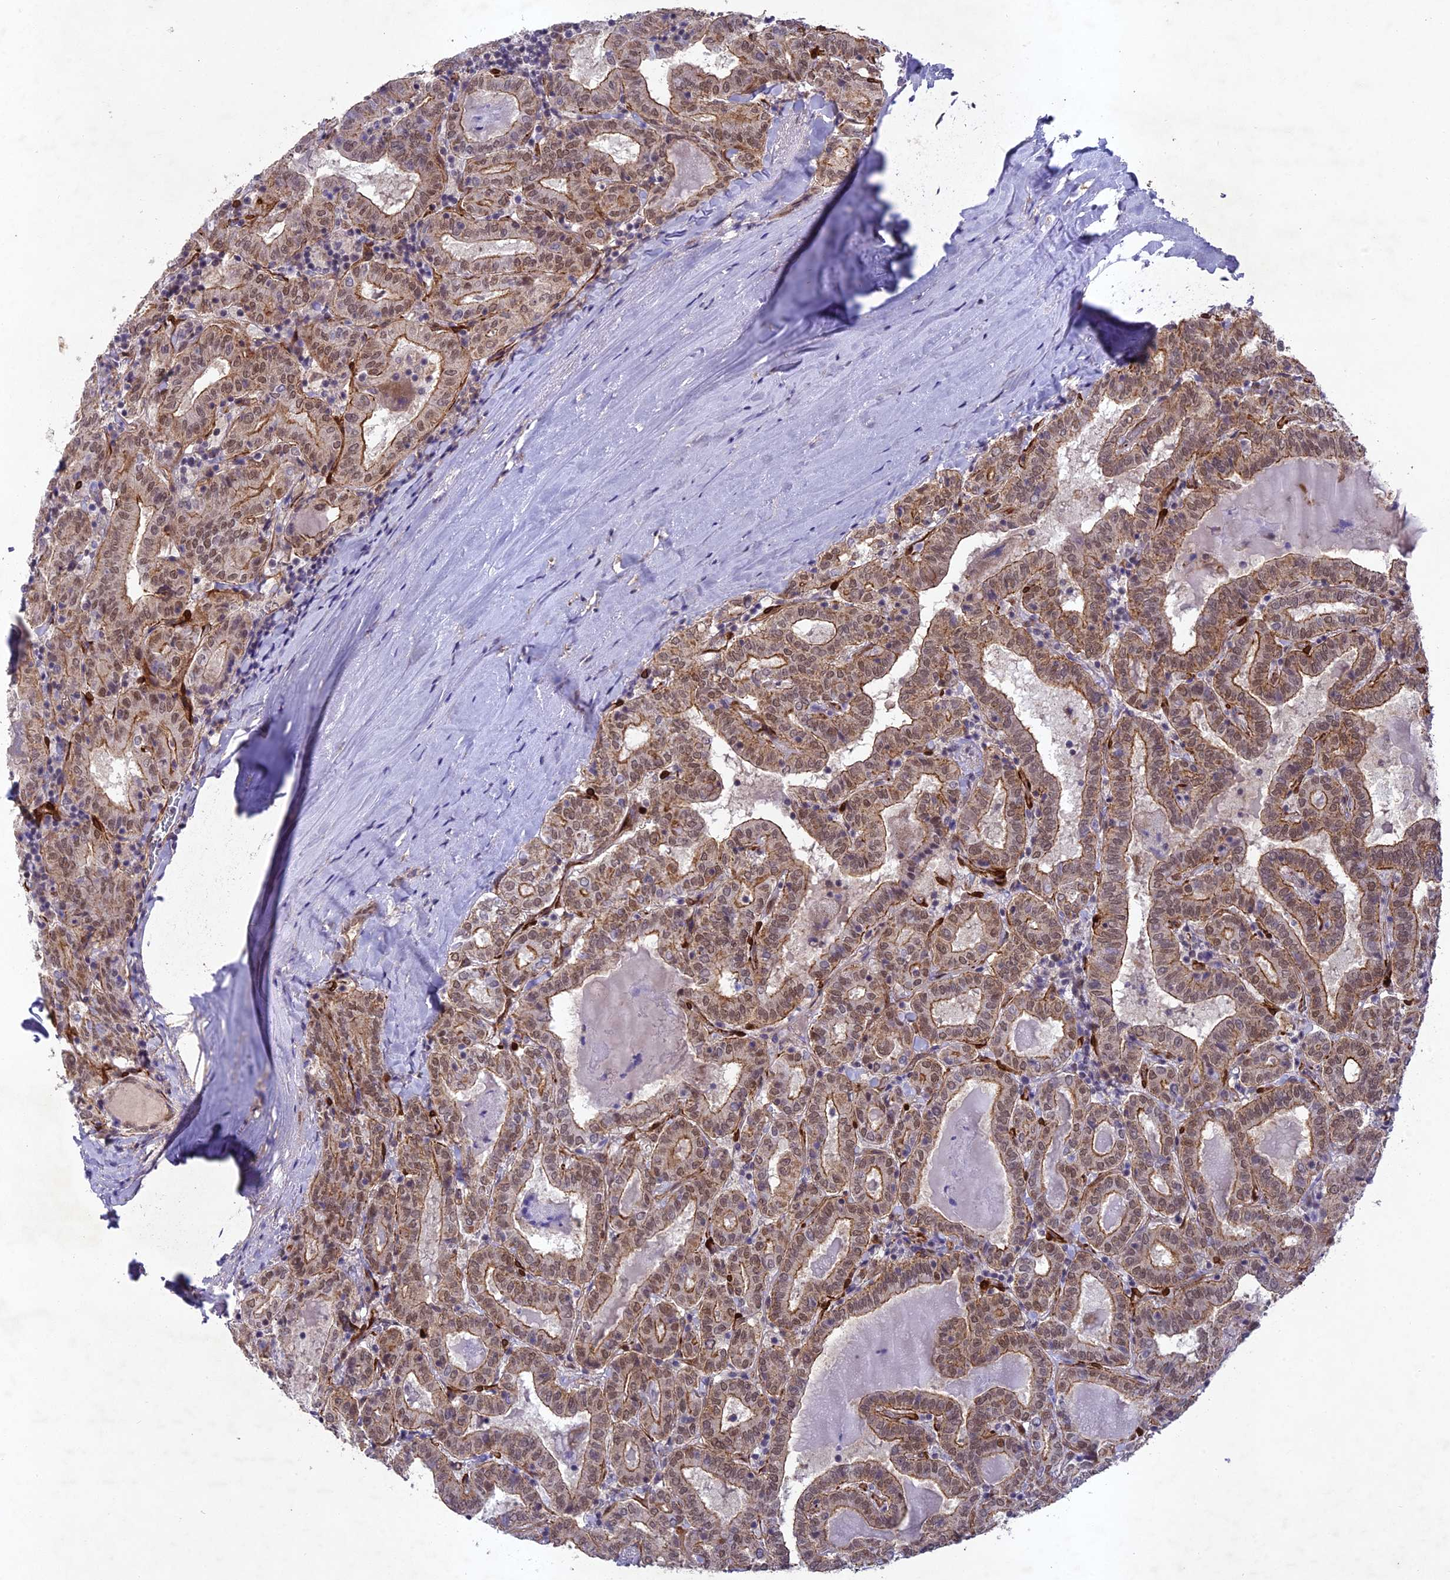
{"staining": {"intensity": "moderate", "quantity": ">75%", "location": "cytoplasmic/membranous,nuclear"}, "tissue": "thyroid cancer", "cell_type": "Tumor cells", "image_type": "cancer", "snomed": [{"axis": "morphology", "description": "Papillary adenocarcinoma, NOS"}, {"axis": "topography", "description": "Thyroid gland"}], "caption": "A high-resolution photomicrograph shows immunohistochemistry staining of thyroid papillary adenocarcinoma, which demonstrates moderate cytoplasmic/membranous and nuclear positivity in approximately >75% of tumor cells. (DAB (3,3'-diaminobenzidine) = brown stain, brightfield microscopy at high magnification).", "gene": "TNS1", "patient": {"sex": "female", "age": 72}}